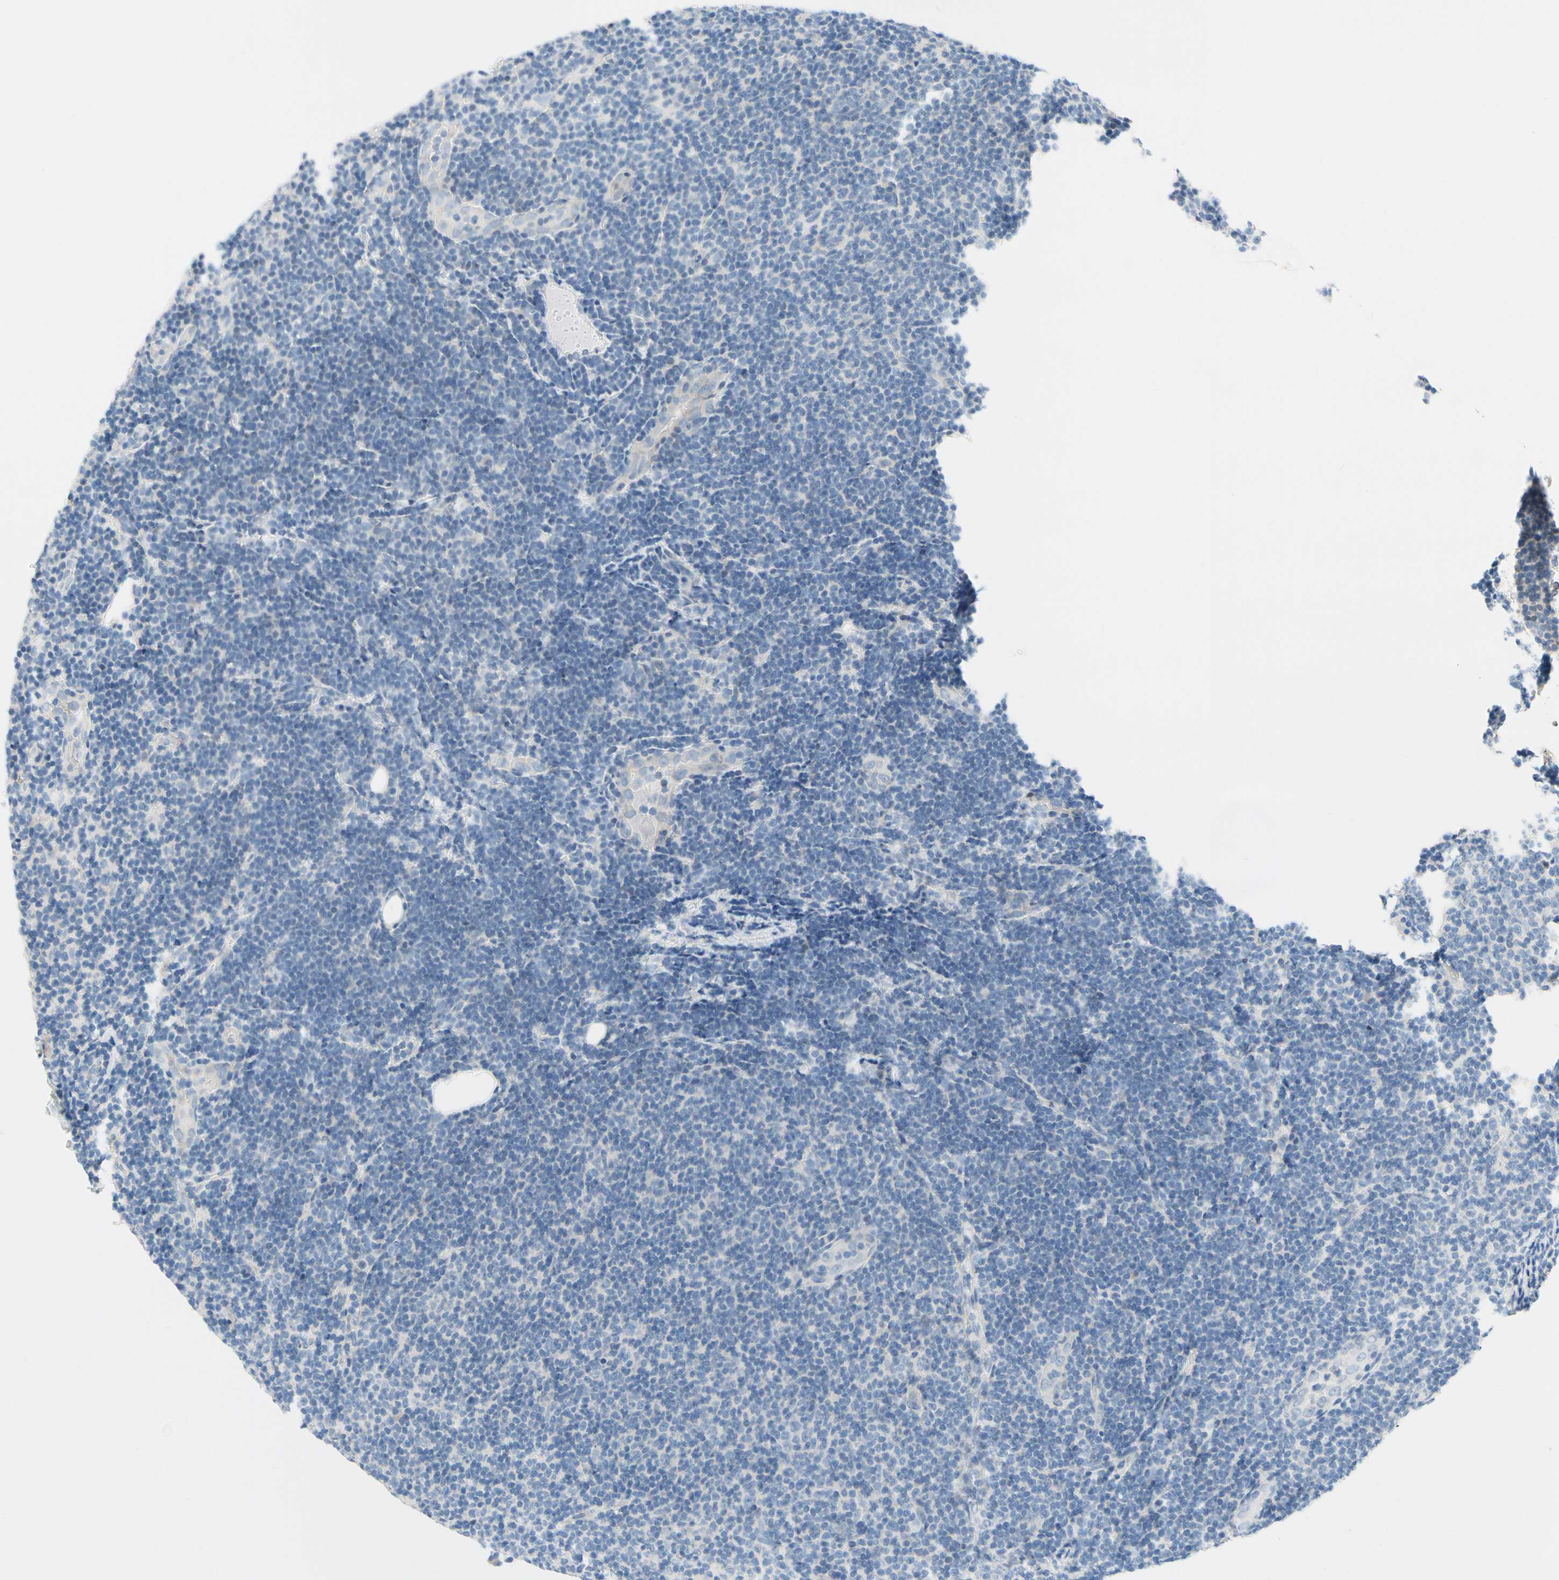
{"staining": {"intensity": "negative", "quantity": "none", "location": "none"}, "tissue": "lymphoma", "cell_type": "Tumor cells", "image_type": "cancer", "snomed": [{"axis": "morphology", "description": "Malignant lymphoma, non-Hodgkin's type, Low grade"}, {"axis": "topography", "description": "Lymph node"}], "caption": "Human lymphoma stained for a protein using immunohistochemistry demonstrates no positivity in tumor cells.", "gene": "ZNF132", "patient": {"sex": "male", "age": 83}}